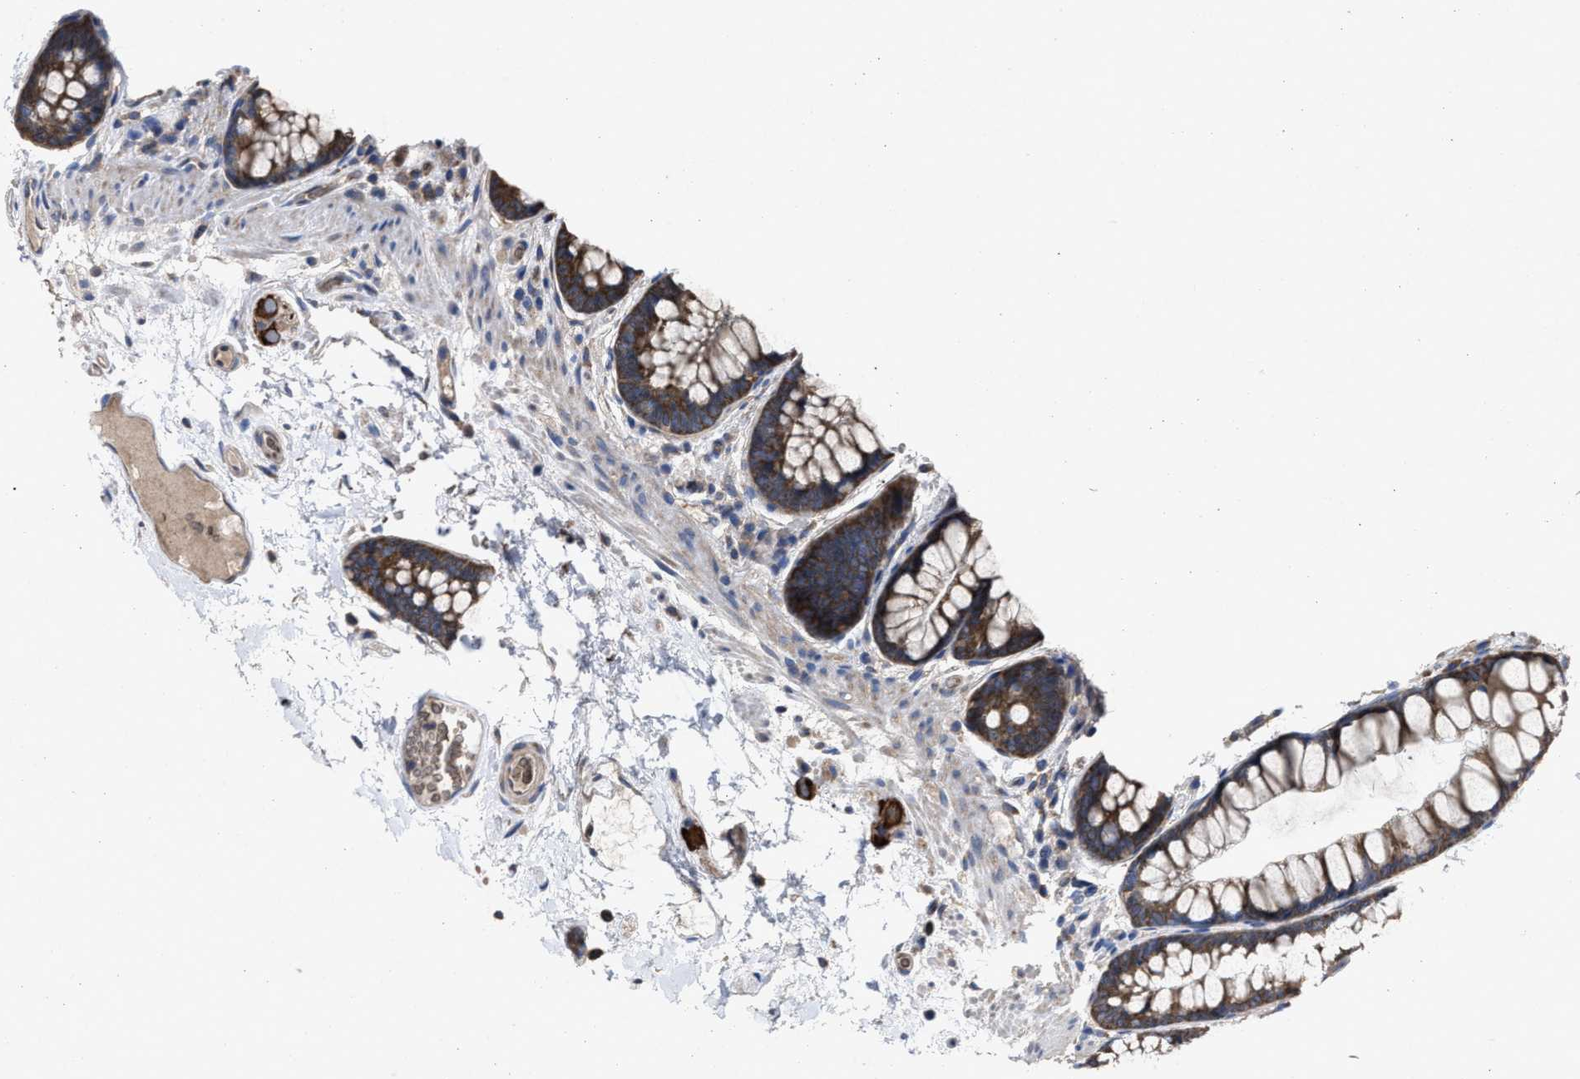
{"staining": {"intensity": "weak", "quantity": ">75%", "location": "cytoplasmic/membranous"}, "tissue": "colon", "cell_type": "Endothelial cells", "image_type": "normal", "snomed": [{"axis": "morphology", "description": "Normal tissue, NOS"}, {"axis": "topography", "description": "Colon"}], "caption": "Colon stained with IHC shows weak cytoplasmic/membranous positivity in approximately >75% of endothelial cells. The protein is stained brown, and the nuclei are stained in blue (DAB (3,3'-diaminobenzidine) IHC with brightfield microscopy, high magnification).", "gene": "UPF1", "patient": {"sex": "female", "age": 56}}